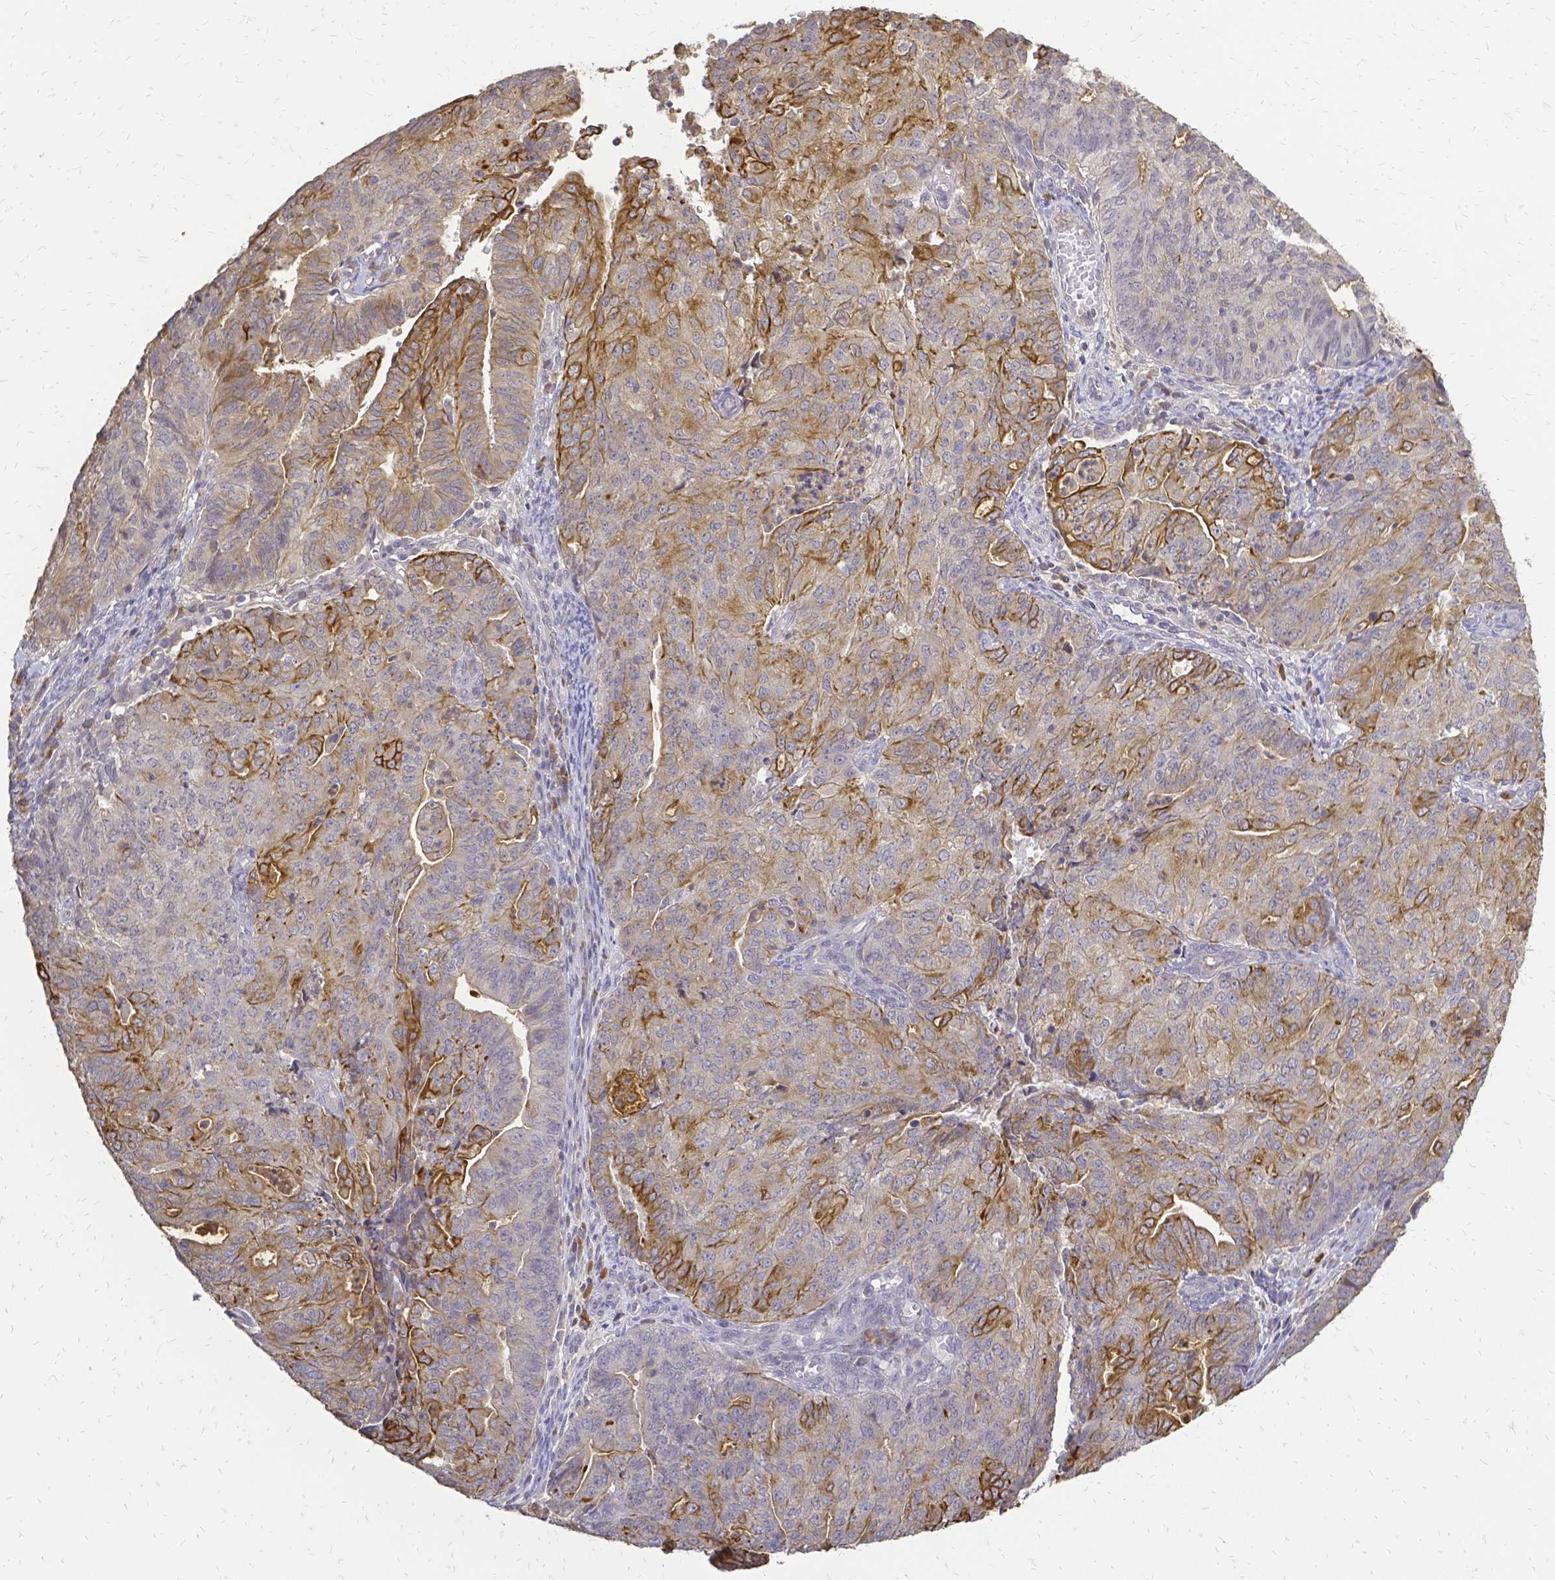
{"staining": {"intensity": "moderate", "quantity": "25%-75%", "location": "cytoplasmic/membranous"}, "tissue": "endometrial cancer", "cell_type": "Tumor cells", "image_type": "cancer", "snomed": [{"axis": "morphology", "description": "Adenocarcinoma, NOS"}, {"axis": "topography", "description": "Endometrium"}], "caption": "DAB immunohistochemical staining of adenocarcinoma (endometrial) exhibits moderate cytoplasmic/membranous protein expression in approximately 25%-75% of tumor cells. The staining is performed using DAB brown chromogen to label protein expression. The nuclei are counter-stained blue using hematoxylin.", "gene": "CIB1", "patient": {"sex": "female", "age": 82}}